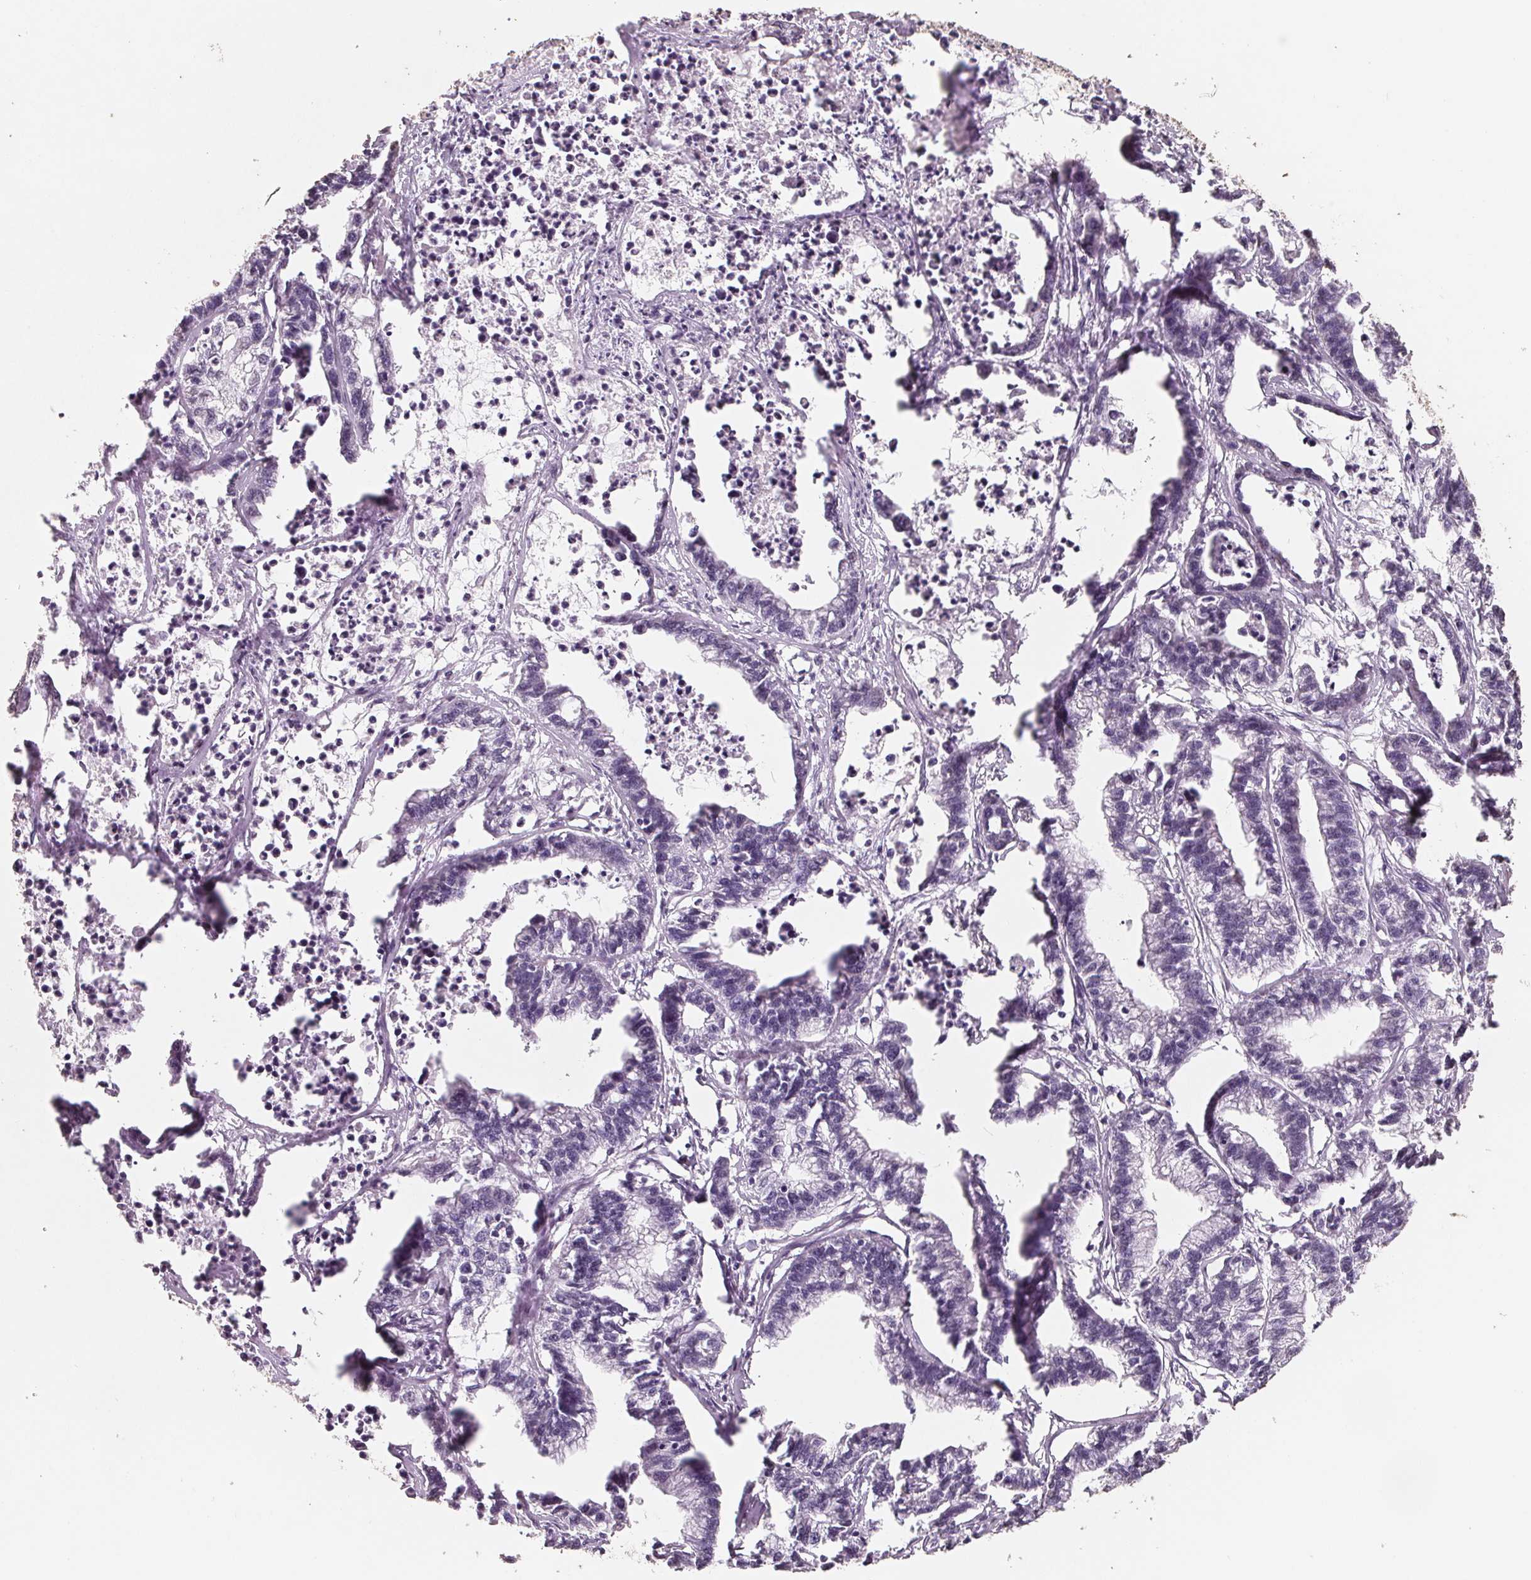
{"staining": {"intensity": "negative", "quantity": "none", "location": "none"}, "tissue": "stomach cancer", "cell_type": "Tumor cells", "image_type": "cancer", "snomed": [{"axis": "morphology", "description": "Adenocarcinoma, NOS"}, {"axis": "topography", "description": "Stomach"}], "caption": "Immunohistochemistry micrograph of neoplastic tissue: human stomach adenocarcinoma stained with DAB (3,3'-diaminobenzidine) demonstrates no significant protein staining in tumor cells.", "gene": "FTCD", "patient": {"sex": "male", "age": 83}}